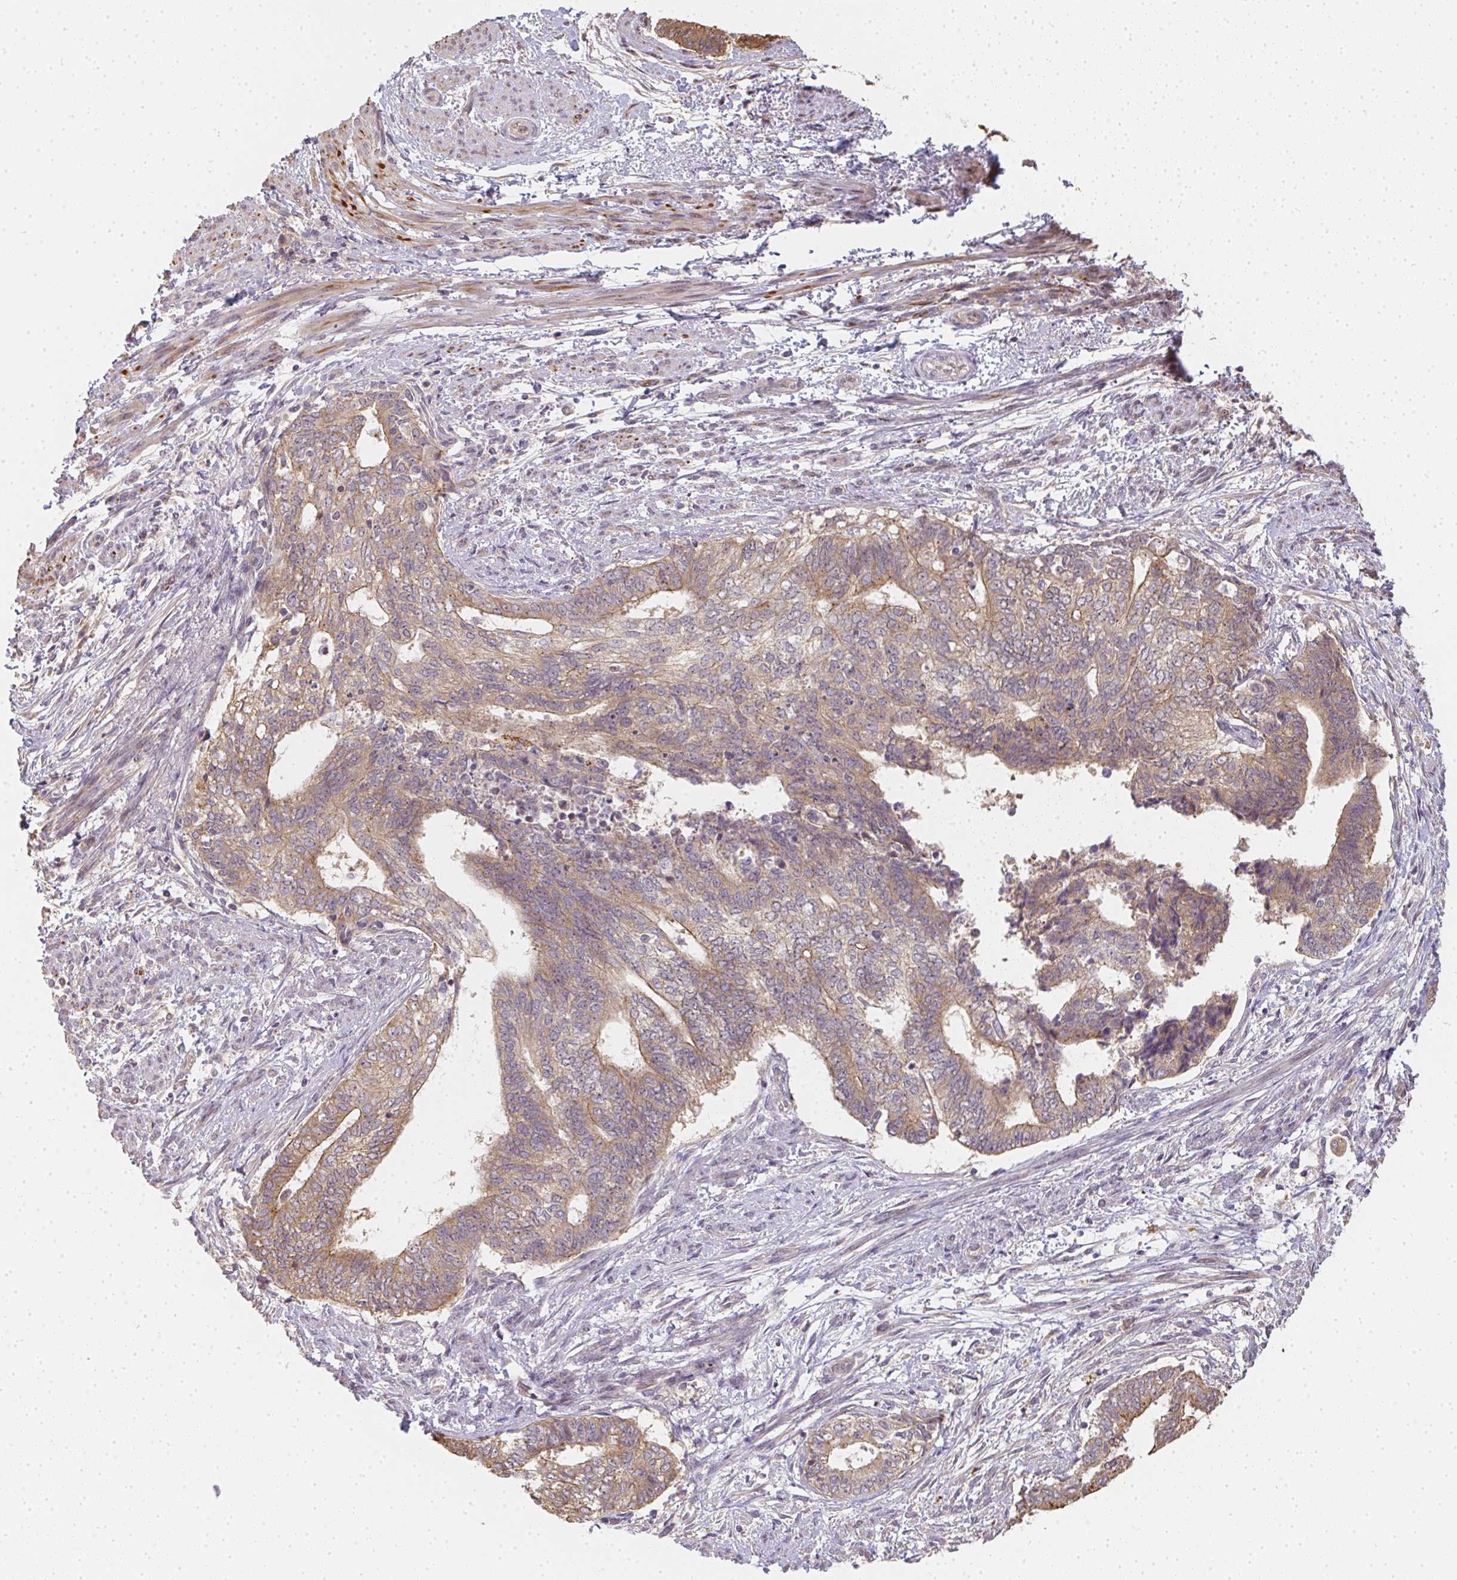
{"staining": {"intensity": "weak", "quantity": ">75%", "location": "cytoplasmic/membranous"}, "tissue": "endometrial cancer", "cell_type": "Tumor cells", "image_type": "cancer", "snomed": [{"axis": "morphology", "description": "Adenocarcinoma, NOS"}, {"axis": "topography", "description": "Endometrium"}], "caption": "Adenocarcinoma (endometrial) tissue shows weak cytoplasmic/membranous staining in about >75% of tumor cells, visualized by immunohistochemistry.", "gene": "SLC35B3", "patient": {"sex": "female", "age": 65}}